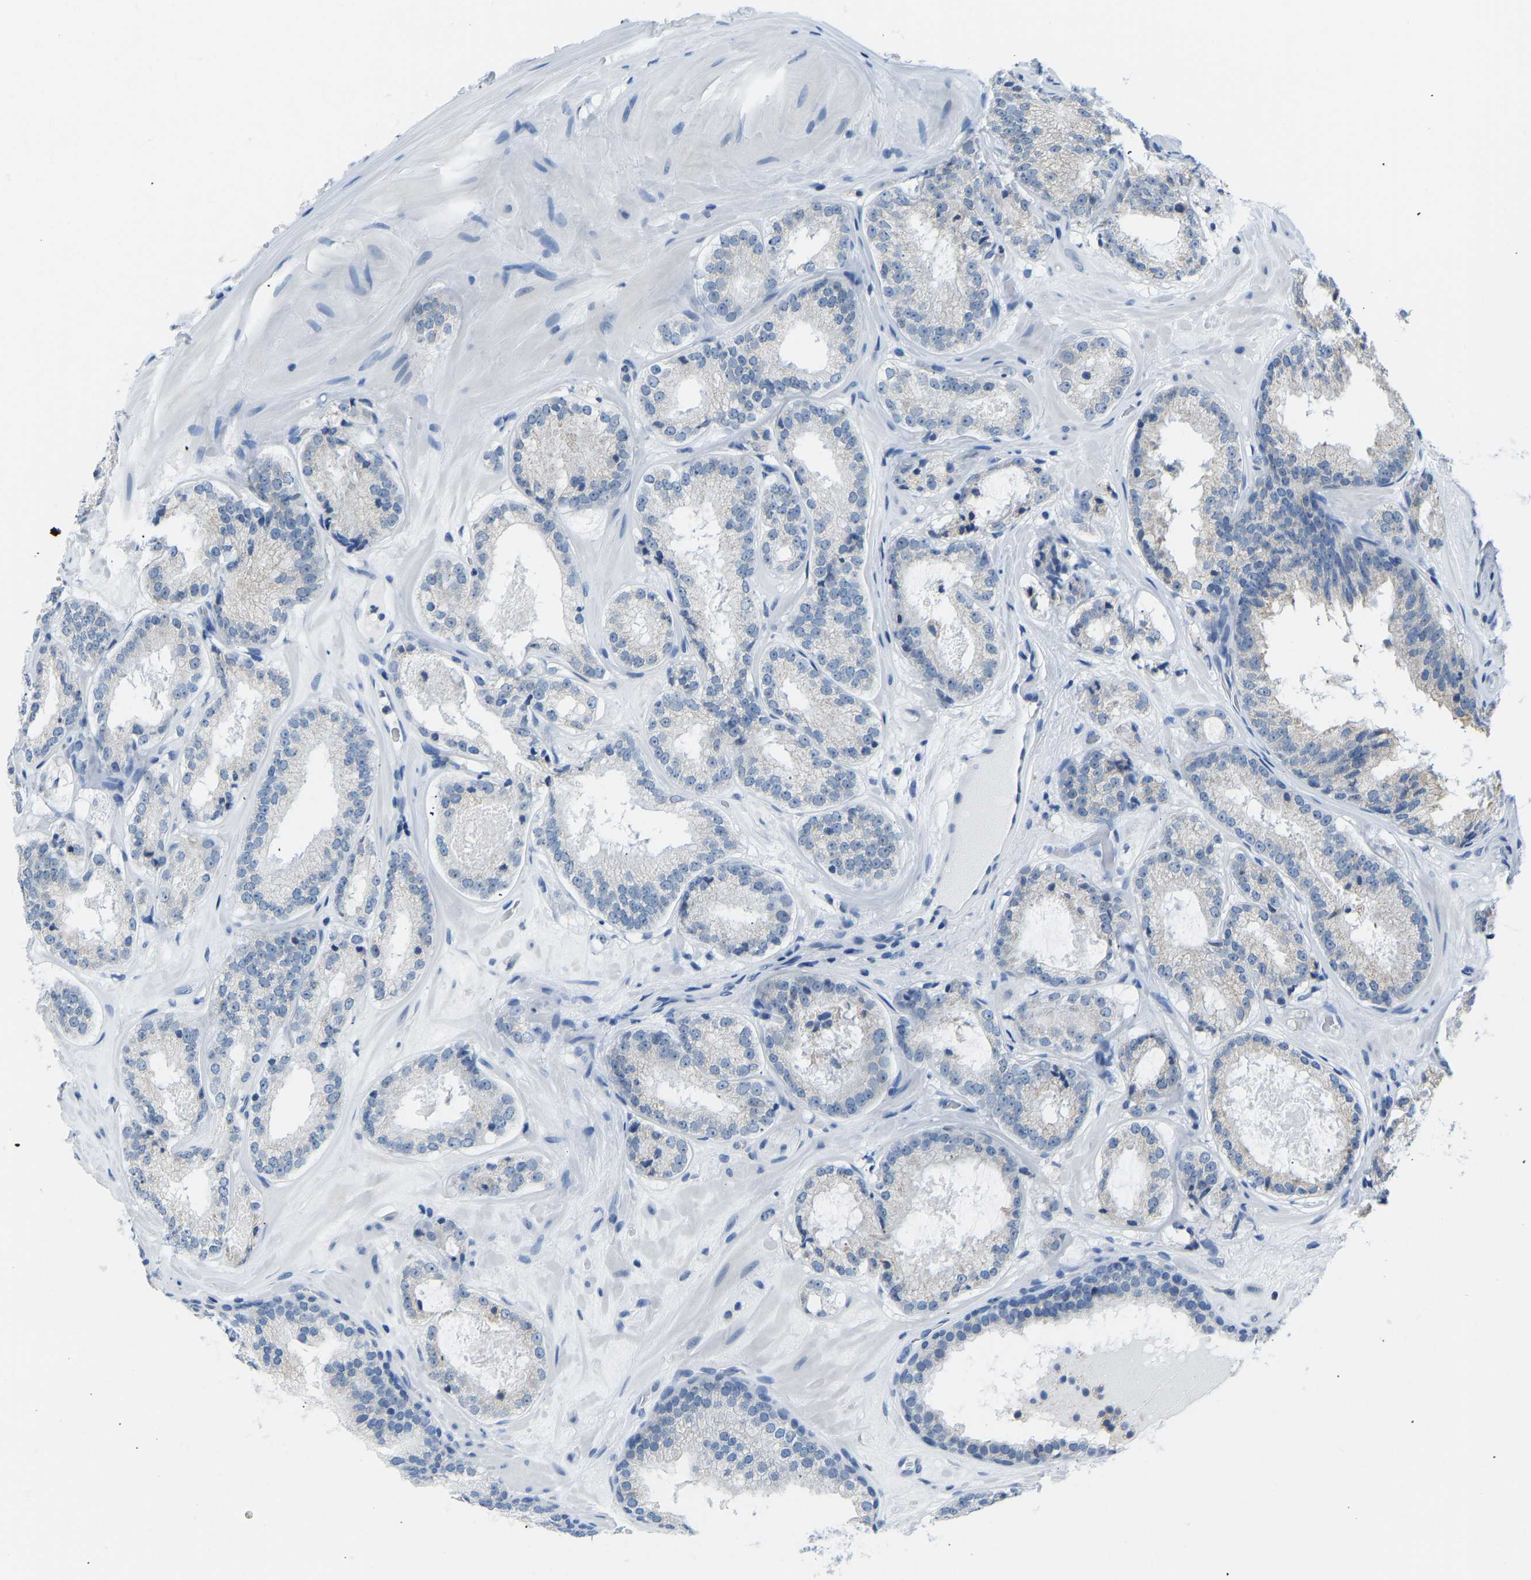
{"staining": {"intensity": "negative", "quantity": "none", "location": "none"}, "tissue": "prostate cancer", "cell_type": "Tumor cells", "image_type": "cancer", "snomed": [{"axis": "morphology", "description": "Adenocarcinoma, High grade"}, {"axis": "topography", "description": "Prostate"}], "caption": "Tumor cells show no significant protein positivity in prostate cancer (adenocarcinoma (high-grade)).", "gene": "VRK1", "patient": {"sex": "male", "age": 65}}